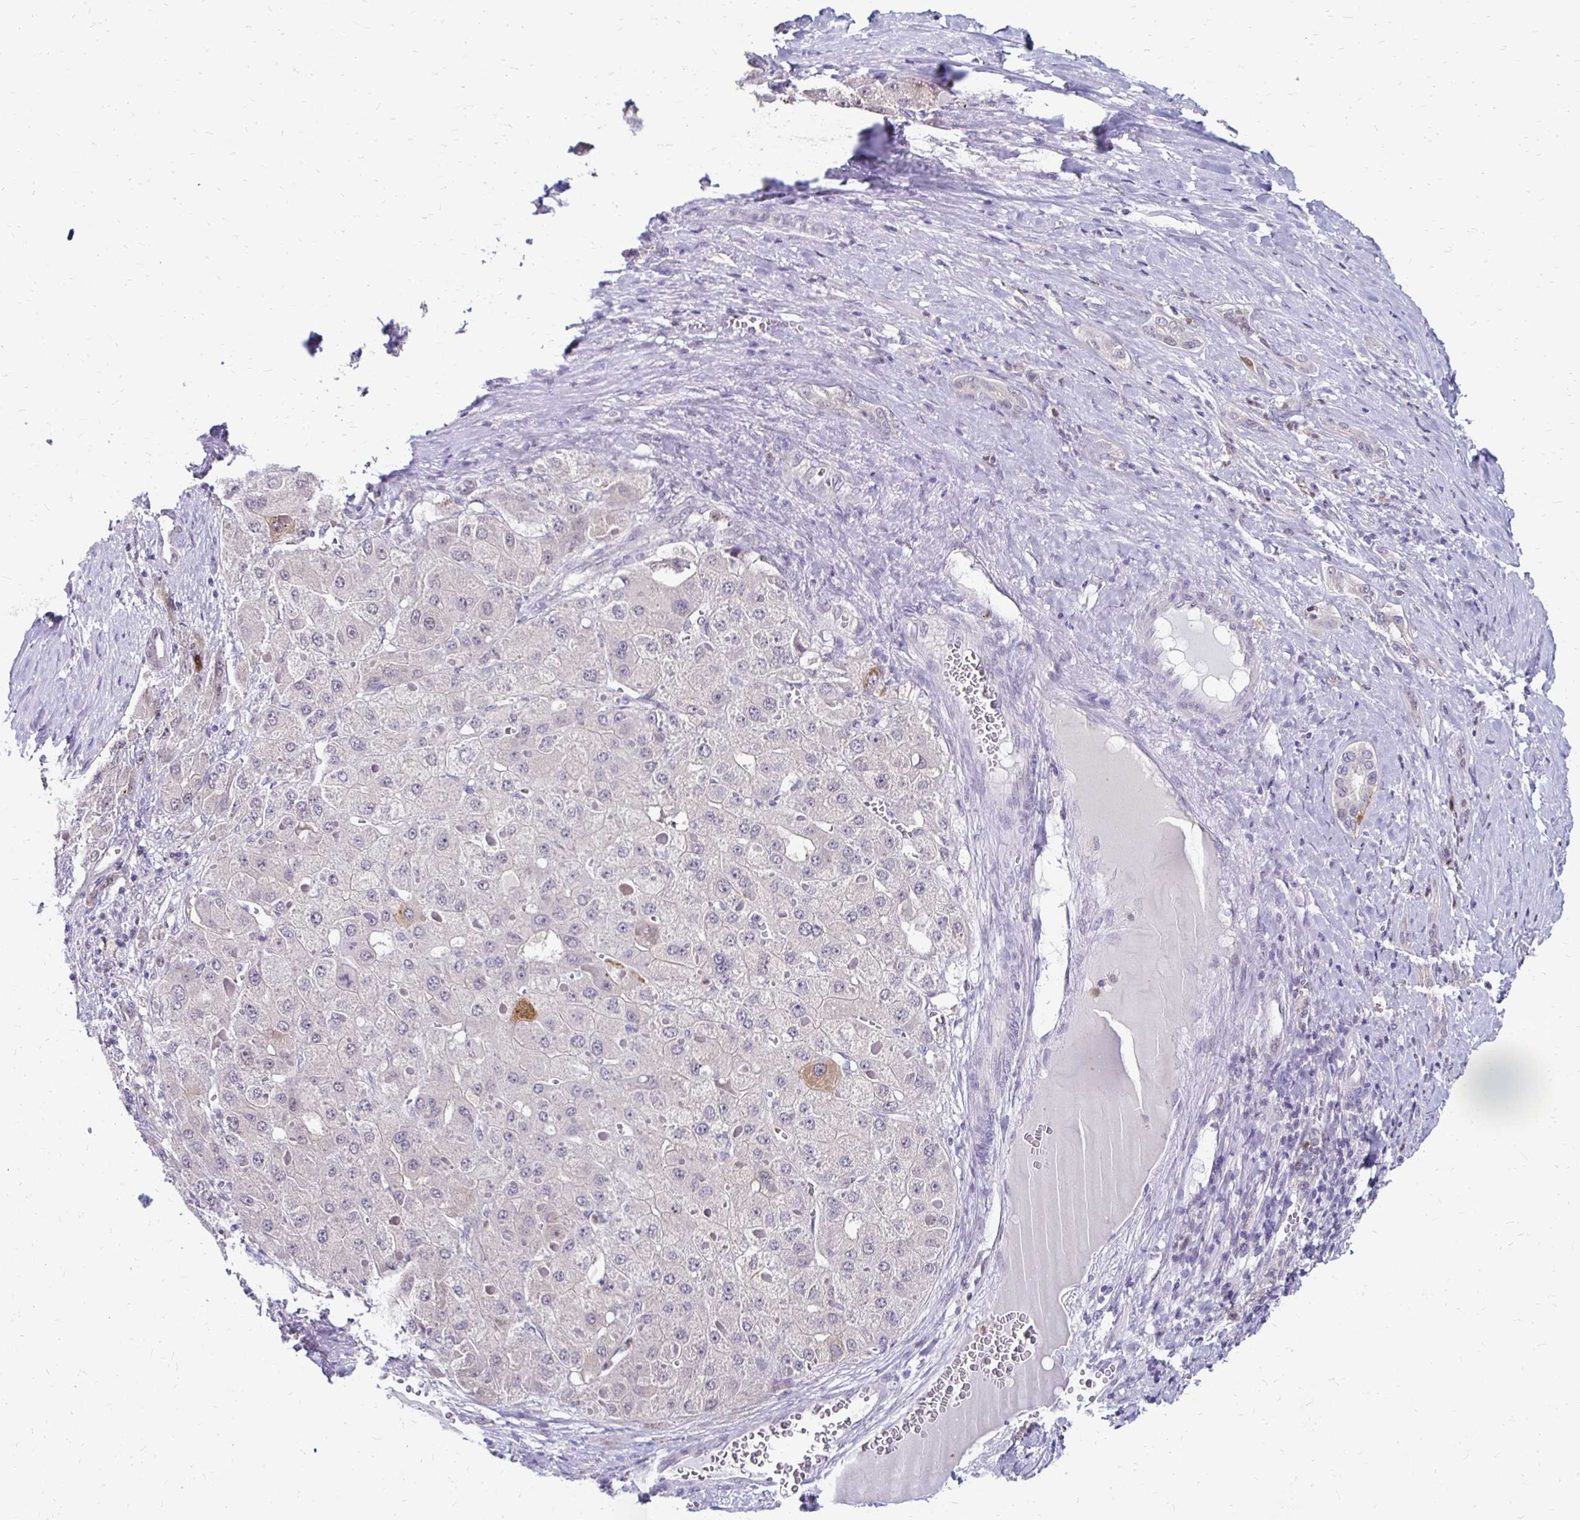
{"staining": {"intensity": "negative", "quantity": "none", "location": "none"}, "tissue": "liver cancer", "cell_type": "Tumor cells", "image_type": "cancer", "snomed": [{"axis": "morphology", "description": "Carcinoma, Hepatocellular, NOS"}, {"axis": "topography", "description": "Liver"}], "caption": "The histopathology image reveals no staining of tumor cells in liver cancer. The staining was performed using DAB (3,3'-diaminobenzidine) to visualize the protein expression in brown, while the nuclei were stained in blue with hematoxylin (Magnification: 20x).", "gene": "PADI2", "patient": {"sex": "female", "age": 73}}